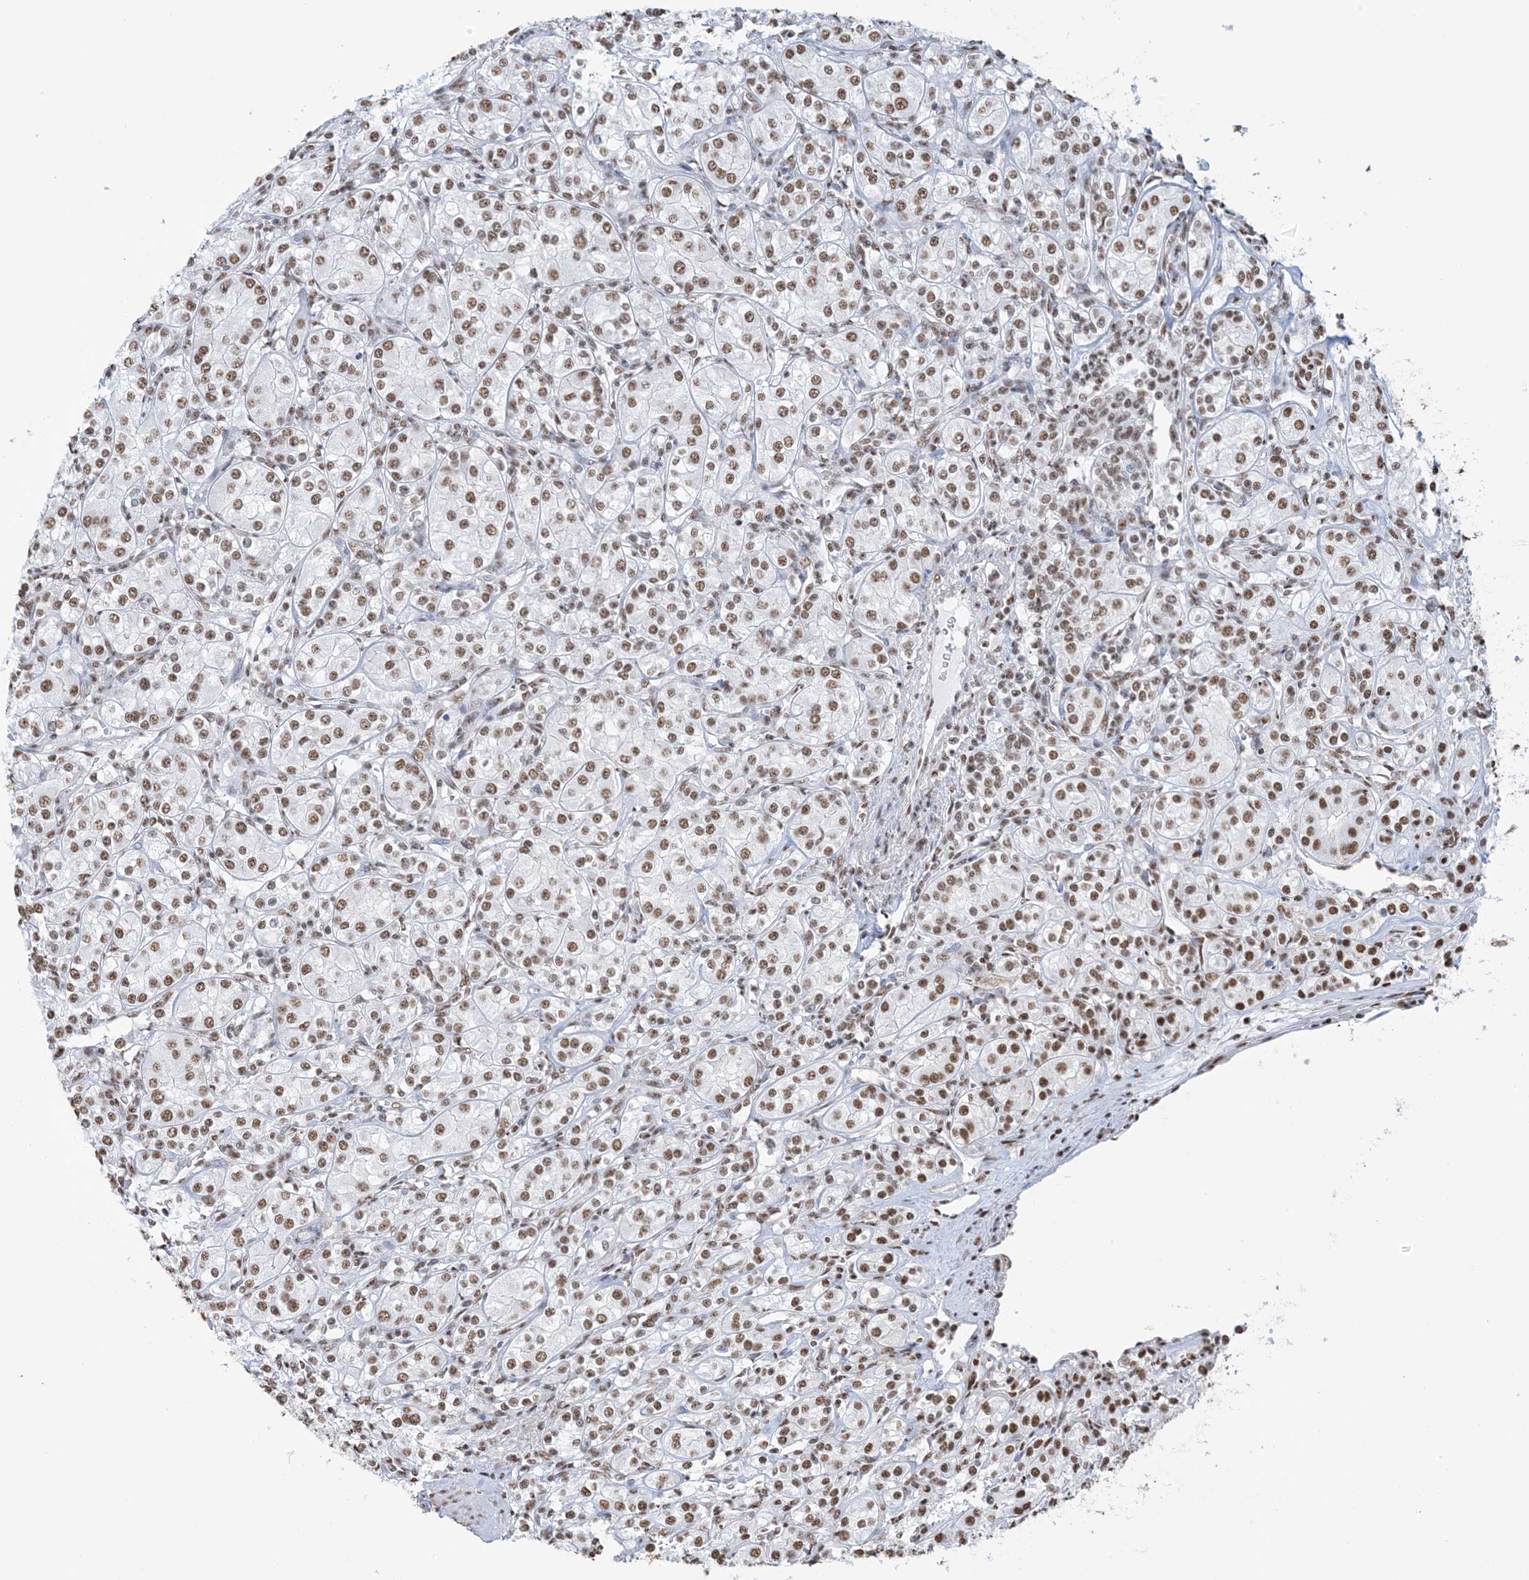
{"staining": {"intensity": "moderate", "quantity": ">75%", "location": "nuclear"}, "tissue": "renal cancer", "cell_type": "Tumor cells", "image_type": "cancer", "snomed": [{"axis": "morphology", "description": "Adenocarcinoma, NOS"}, {"axis": "topography", "description": "Kidney"}], "caption": "This is a photomicrograph of immunohistochemistry (IHC) staining of renal adenocarcinoma, which shows moderate expression in the nuclear of tumor cells.", "gene": "ZNF792", "patient": {"sex": "male", "age": 77}}